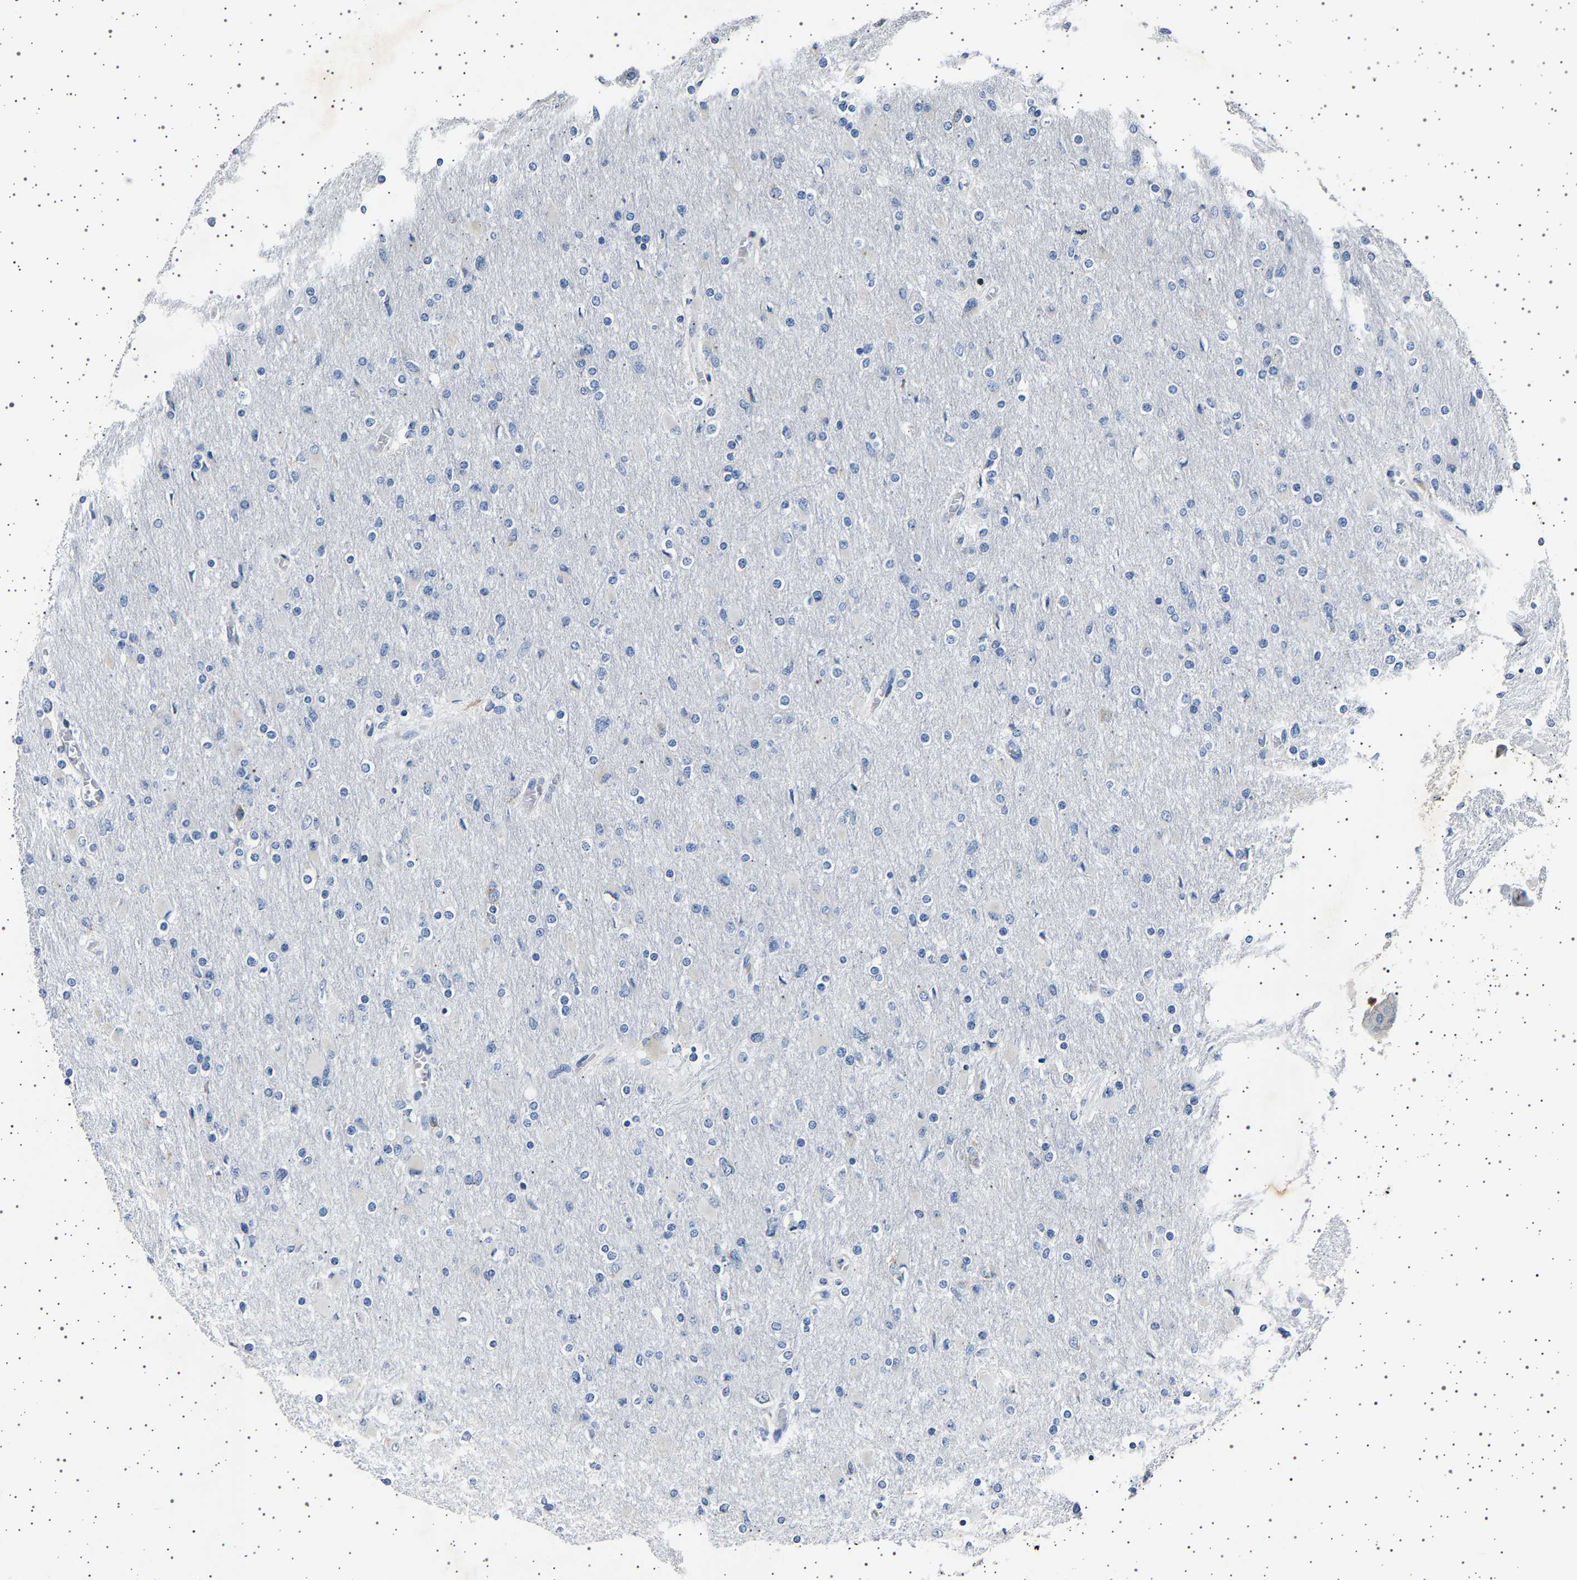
{"staining": {"intensity": "negative", "quantity": "none", "location": "none"}, "tissue": "glioma", "cell_type": "Tumor cells", "image_type": "cancer", "snomed": [{"axis": "morphology", "description": "Glioma, malignant, High grade"}, {"axis": "topography", "description": "Cerebral cortex"}], "caption": "This is an IHC photomicrograph of malignant glioma (high-grade). There is no expression in tumor cells.", "gene": "FTCD", "patient": {"sex": "female", "age": 36}}